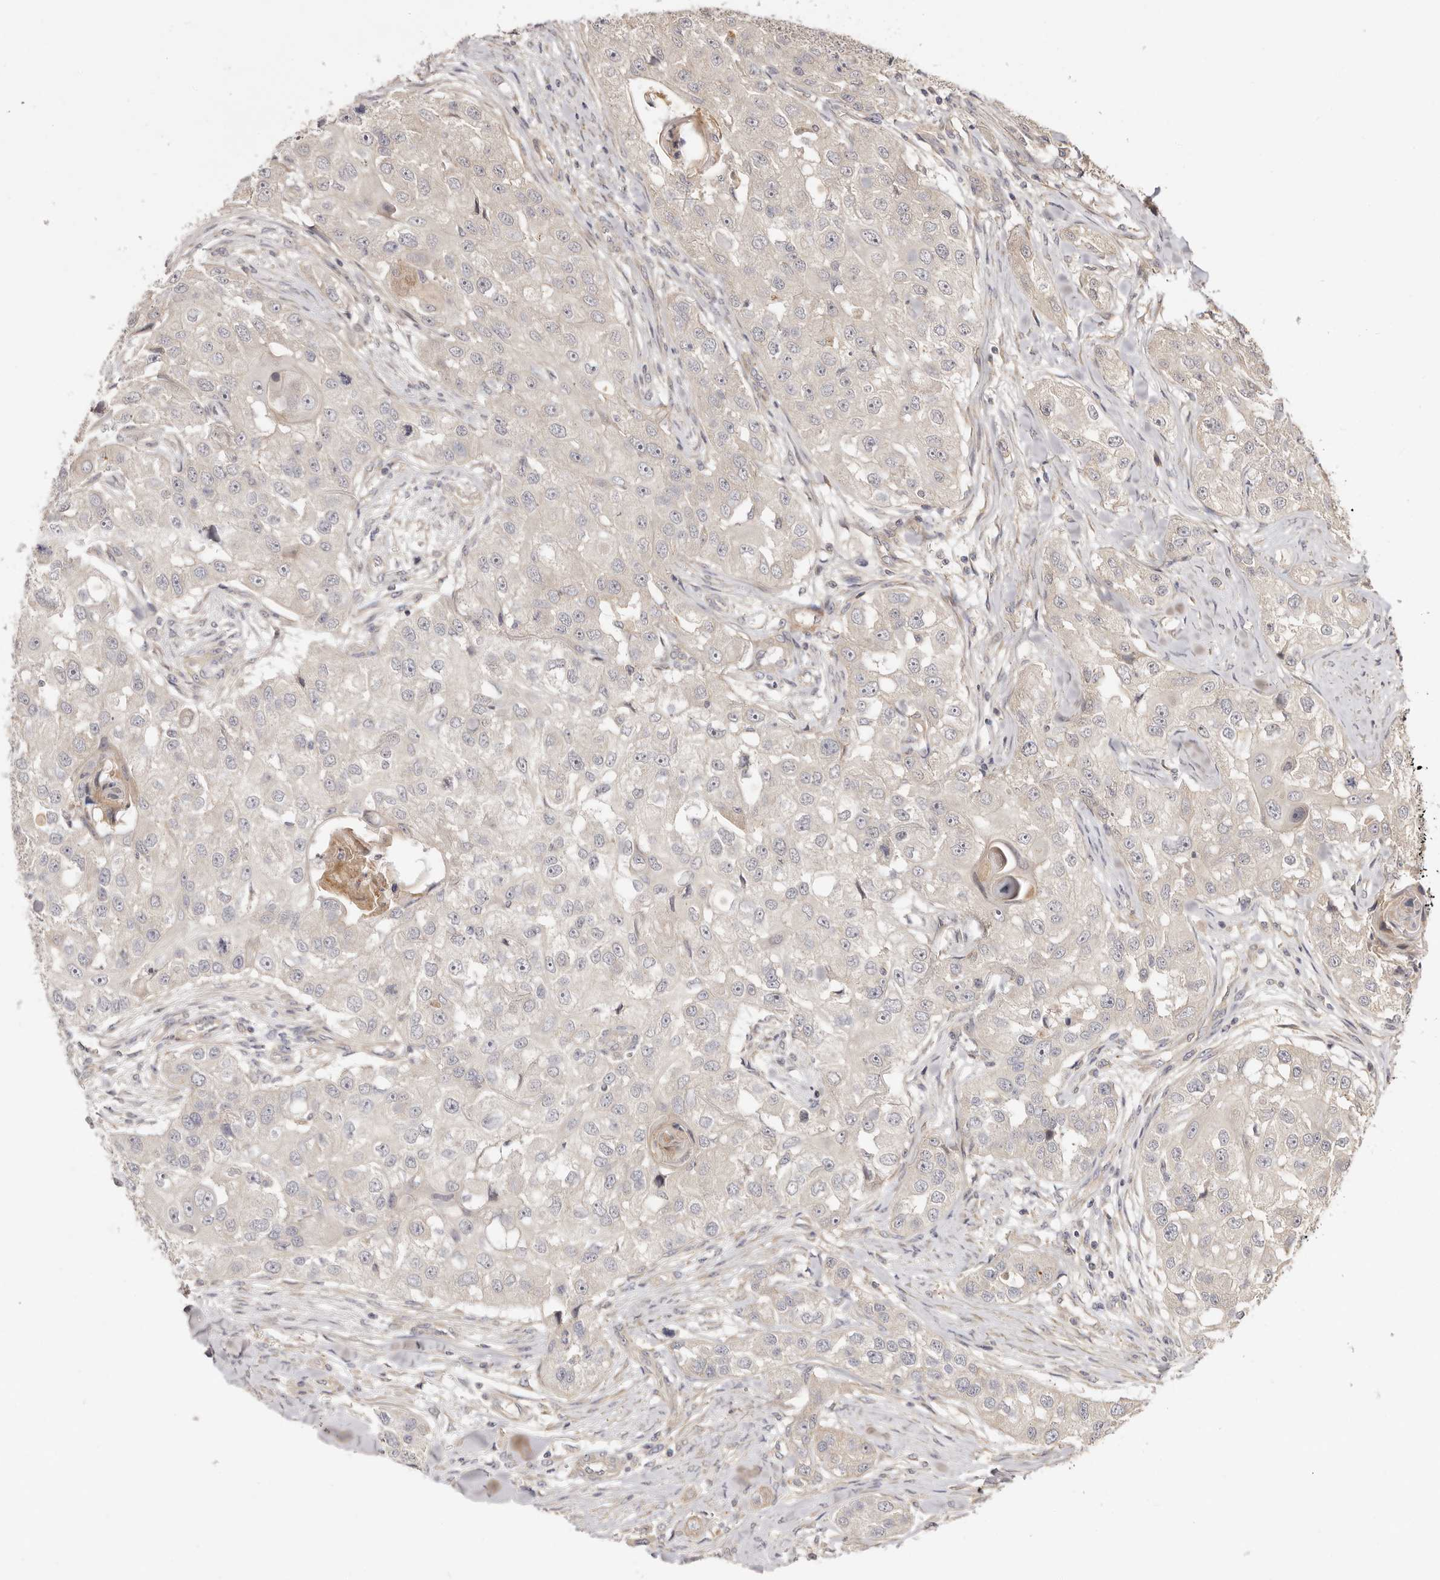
{"staining": {"intensity": "negative", "quantity": "none", "location": "none"}, "tissue": "head and neck cancer", "cell_type": "Tumor cells", "image_type": "cancer", "snomed": [{"axis": "morphology", "description": "Normal tissue, NOS"}, {"axis": "morphology", "description": "Squamous cell carcinoma, NOS"}, {"axis": "topography", "description": "Skeletal muscle"}, {"axis": "topography", "description": "Head-Neck"}], "caption": "Immunohistochemistry of head and neck cancer (squamous cell carcinoma) reveals no positivity in tumor cells.", "gene": "ADAMTS9", "patient": {"sex": "male", "age": 51}}